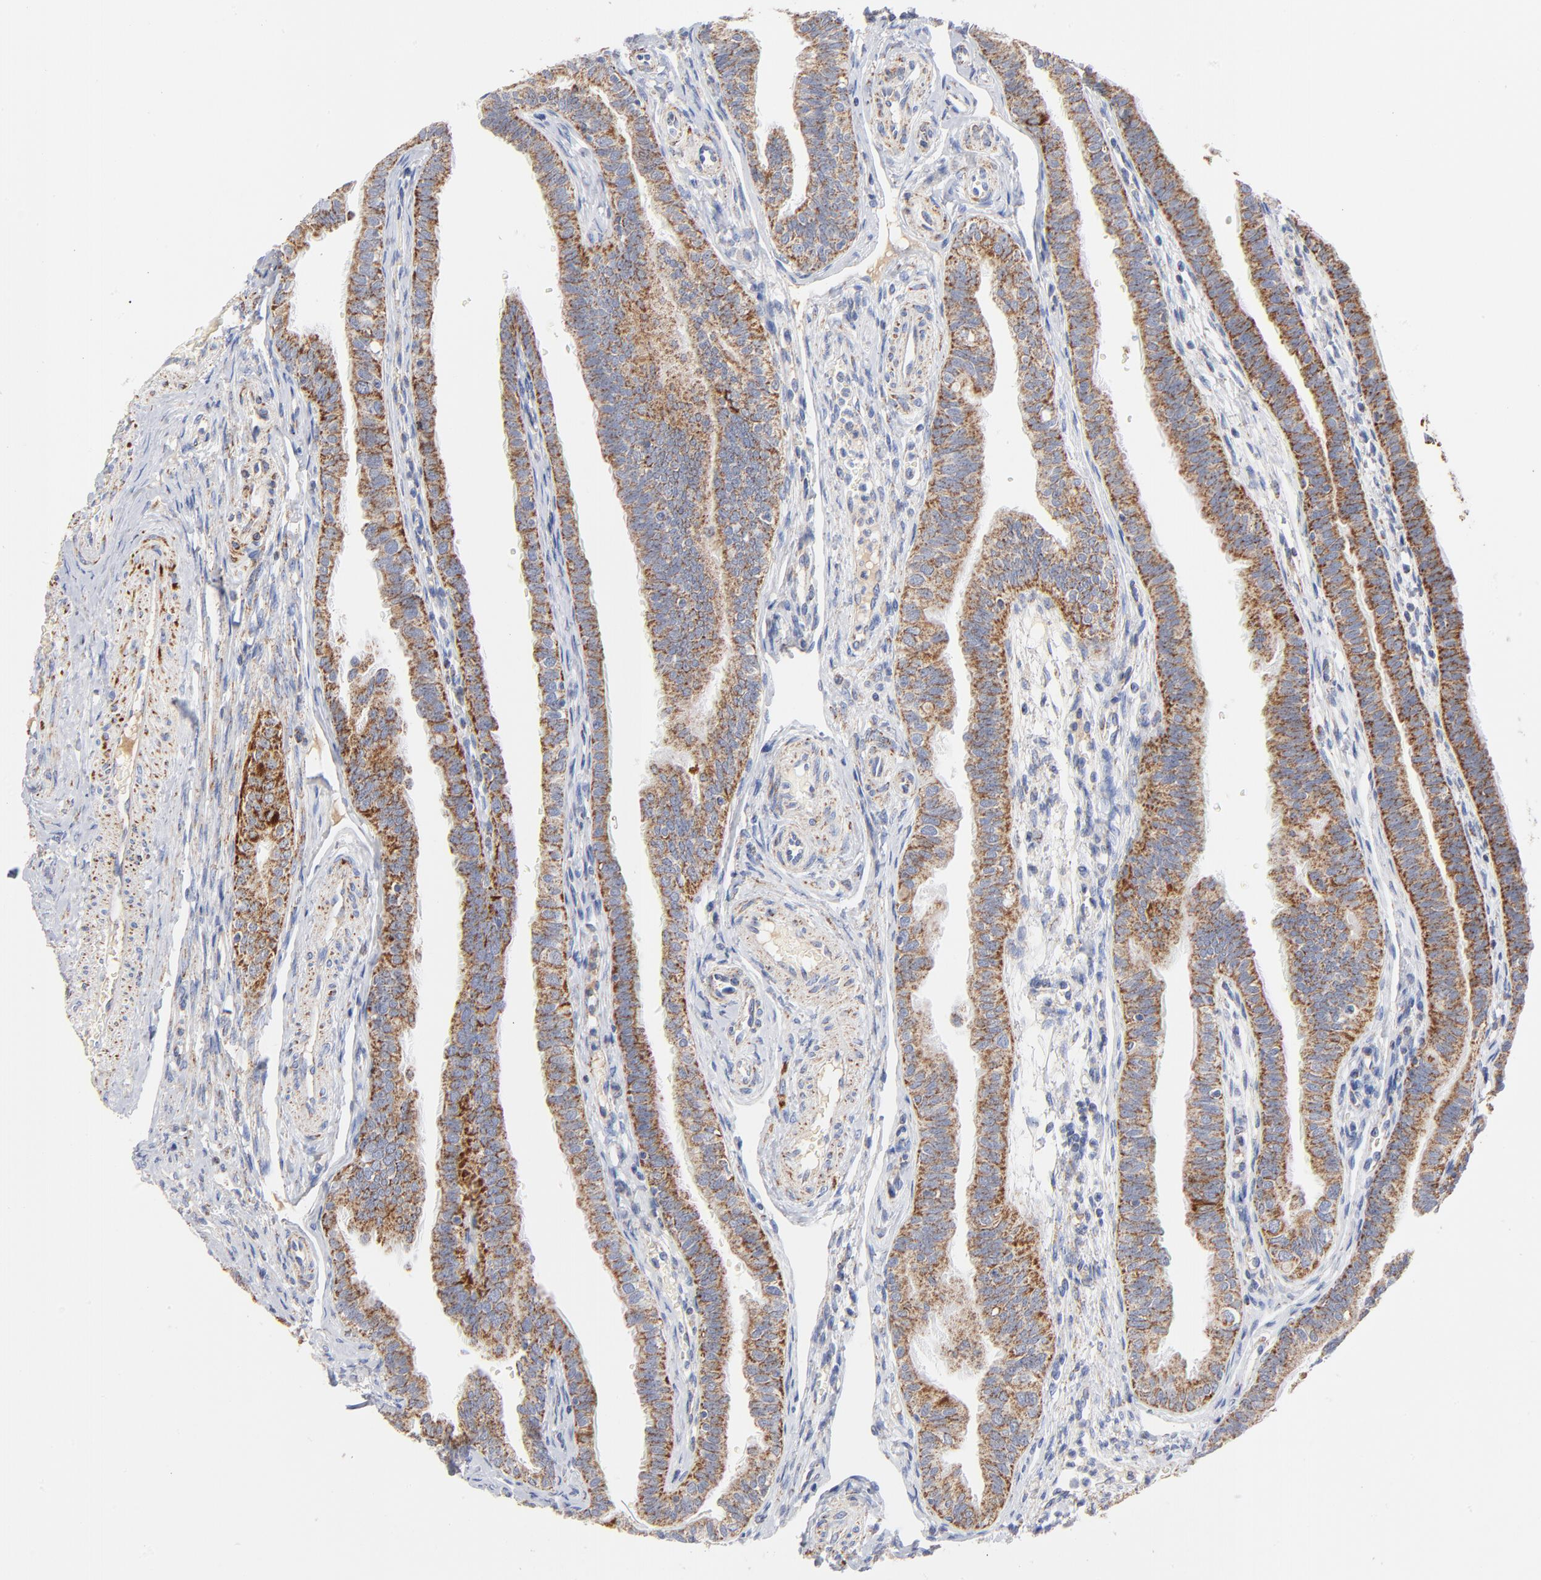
{"staining": {"intensity": "strong", "quantity": ">75%", "location": "cytoplasmic/membranous"}, "tissue": "fallopian tube", "cell_type": "Glandular cells", "image_type": "normal", "snomed": [{"axis": "morphology", "description": "Normal tissue, NOS"}, {"axis": "morphology", "description": "Dermoid, NOS"}, {"axis": "topography", "description": "Fallopian tube"}], "caption": "DAB (3,3'-diaminobenzidine) immunohistochemical staining of unremarkable fallopian tube exhibits strong cytoplasmic/membranous protein expression in approximately >75% of glandular cells. (DAB = brown stain, brightfield microscopy at high magnification).", "gene": "DIABLO", "patient": {"sex": "female", "age": 33}}